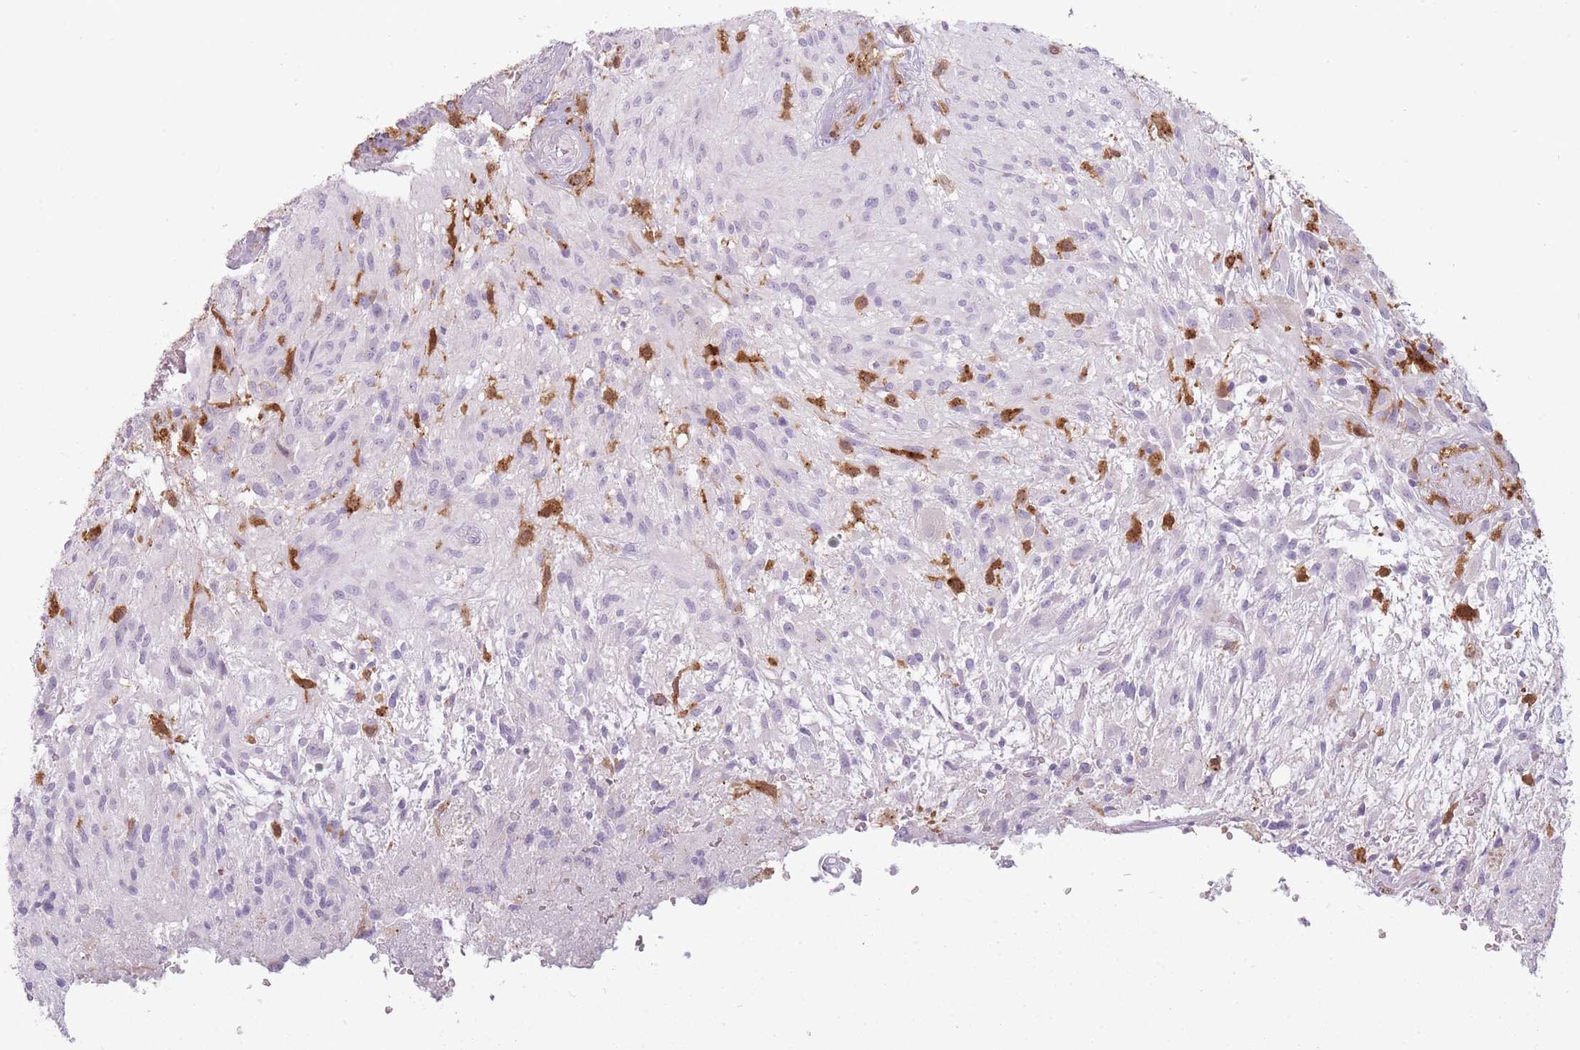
{"staining": {"intensity": "moderate", "quantity": "<25%", "location": "cytoplasmic/membranous,nuclear"}, "tissue": "glioma", "cell_type": "Tumor cells", "image_type": "cancer", "snomed": [{"axis": "morphology", "description": "Glioma, malignant, High grade"}, {"axis": "topography", "description": "Brain"}], "caption": "Immunohistochemistry (IHC) (DAB (3,3'-diaminobenzidine)) staining of glioma shows moderate cytoplasmic/membranous and nuclear protein staining in about <25% of tumor cells. The staining is performed using DAB brown chromogen to label protein expression. The nuclei are counter-stained blue using hematoxylin.", "gene": "LGALS9", "patient": {"sex": "male", "age": 56}}